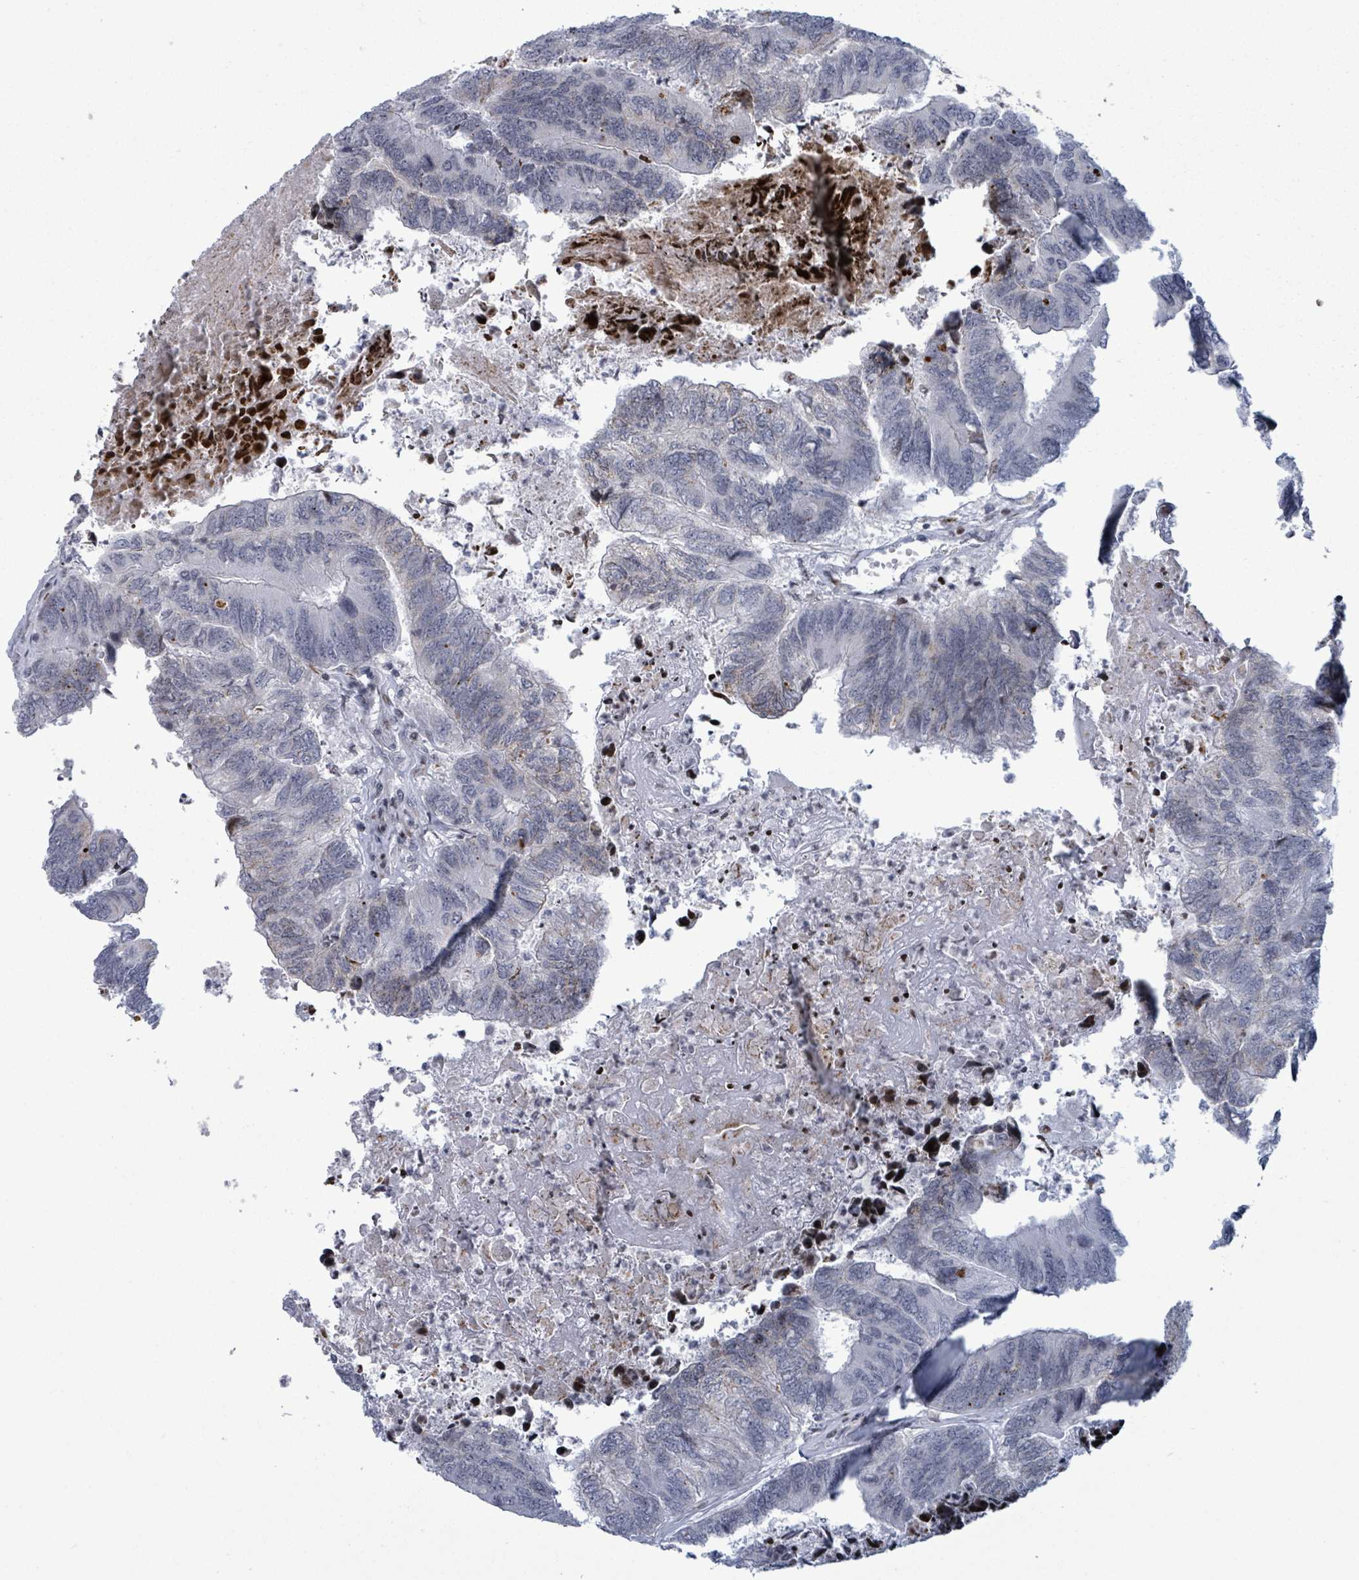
{"staining": {"intensity": "negative", "quantity": "none", "location": "none"}, "tissue": "colorectal cancer", "cell_type": "Tumor cells", "image_type": "cancer", "snomed": [{"axis": "morphology", "description": "Adenocarcinoma, NOS"}, {"axis": "topography", "description": "Colon"}], "caption": "Immunohistochemical staining of human colorectal adenocarcinoma shows no significant staining in tumor cells.", "gene": "FNDC4", "patient": {"sex": "female", "age": 67}}